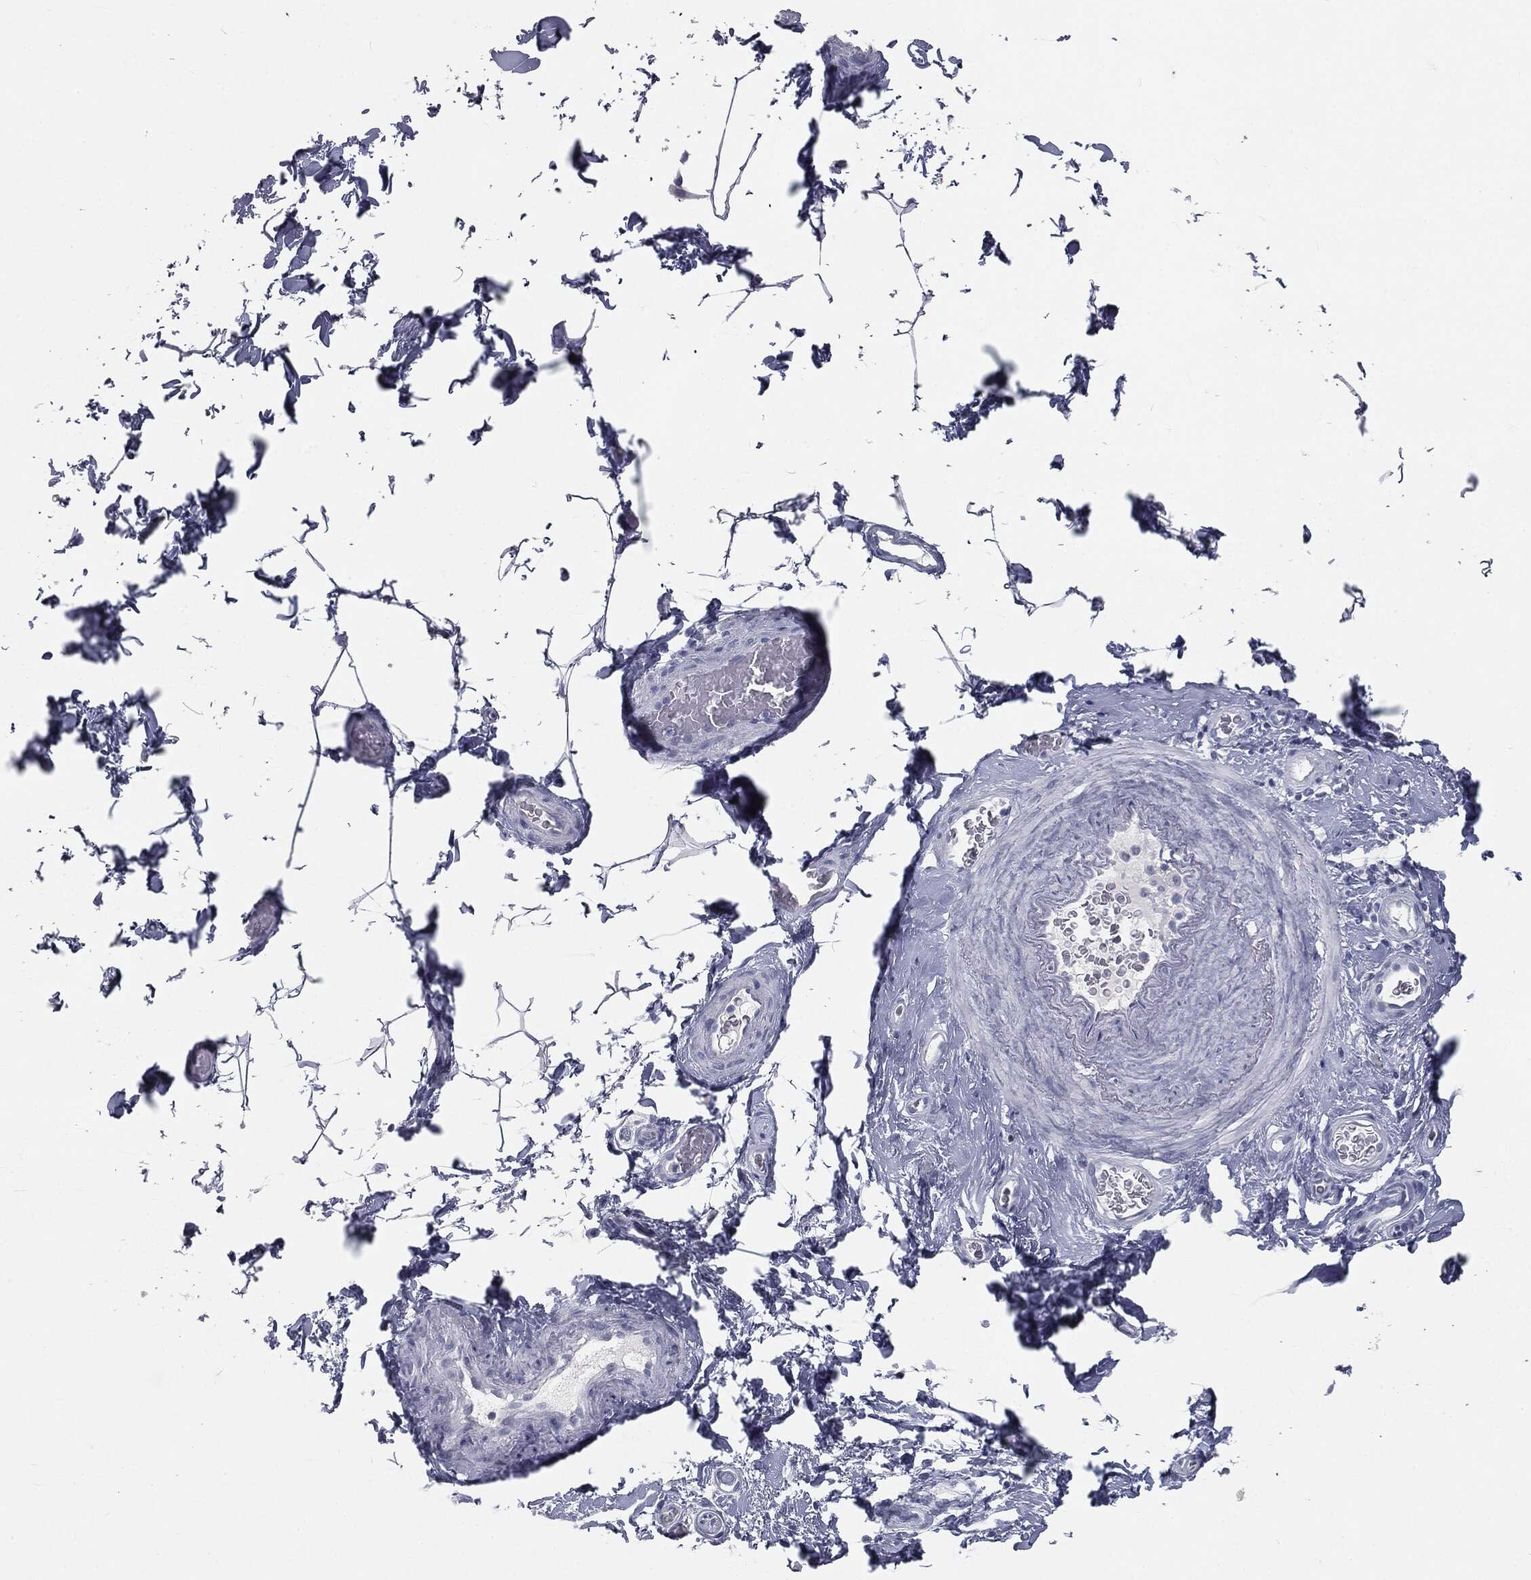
{"staining": {"intensity": "negative", "quantity": "none", "location": "none"}, "tissue": "adipose tissue", "cell_type": "Adipocytes", "image_type": "normal", "snomed": [{"axis": "morphology", "description": "Normal tissue, NOS"}, {"axis": "topography", "description": "Soft tissue"}, {"axis": "topography", "description": "Vascular tissue"}], "caption": "Immunohistochemistry micrograph of benign human adipose tissue stained for a protein (brown), which shows no expression in adipocytes. (IHC, brightfield microscopy, high magnification).", "gene": "PRAME", "patient": {"sex": "male", "age": 41}}